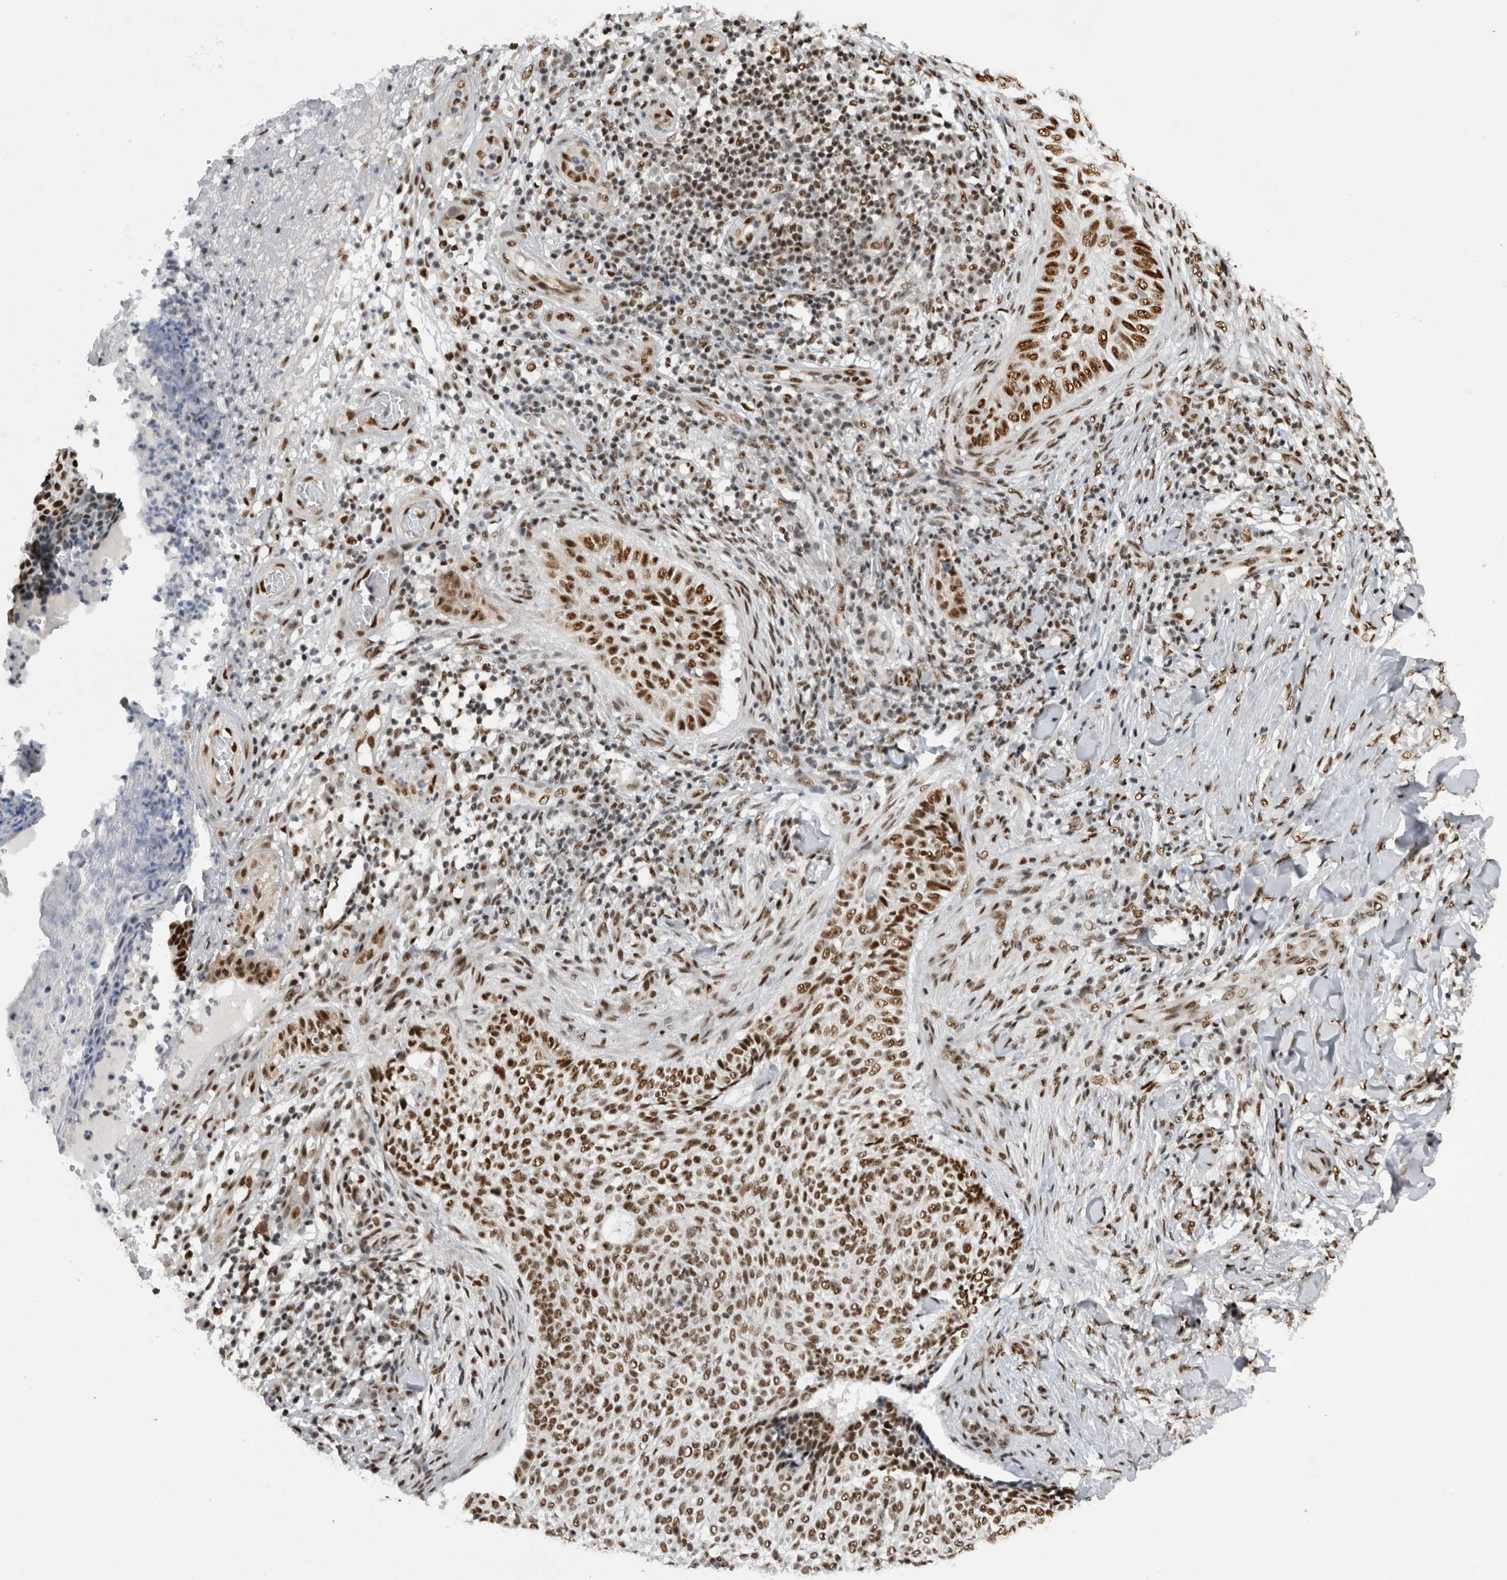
{"staining": {"intensity": "strong", "quantity": ">75%", "location": "nuclear"}, "tissue": "skin cancer", "cell_type": "Tumor cells", "image_type": "cancer", "snomed": [{"axis": "morphology", "description": "Normal tissue, NOS"}, {"axis": "morphology", "description": "Basal cell carcinoma"}, {"axis": "topography", "description": "Skin"}], "caption": "This image displays skin basal cell carcinoma stained with IHC to label a protein in brown. The nuclear of tumor cells show strong positivity for the protein. Nuclei are counter-stained blue.", "gene": "ZSCAN2", "patient": {"sex": "male", "age": 67}}